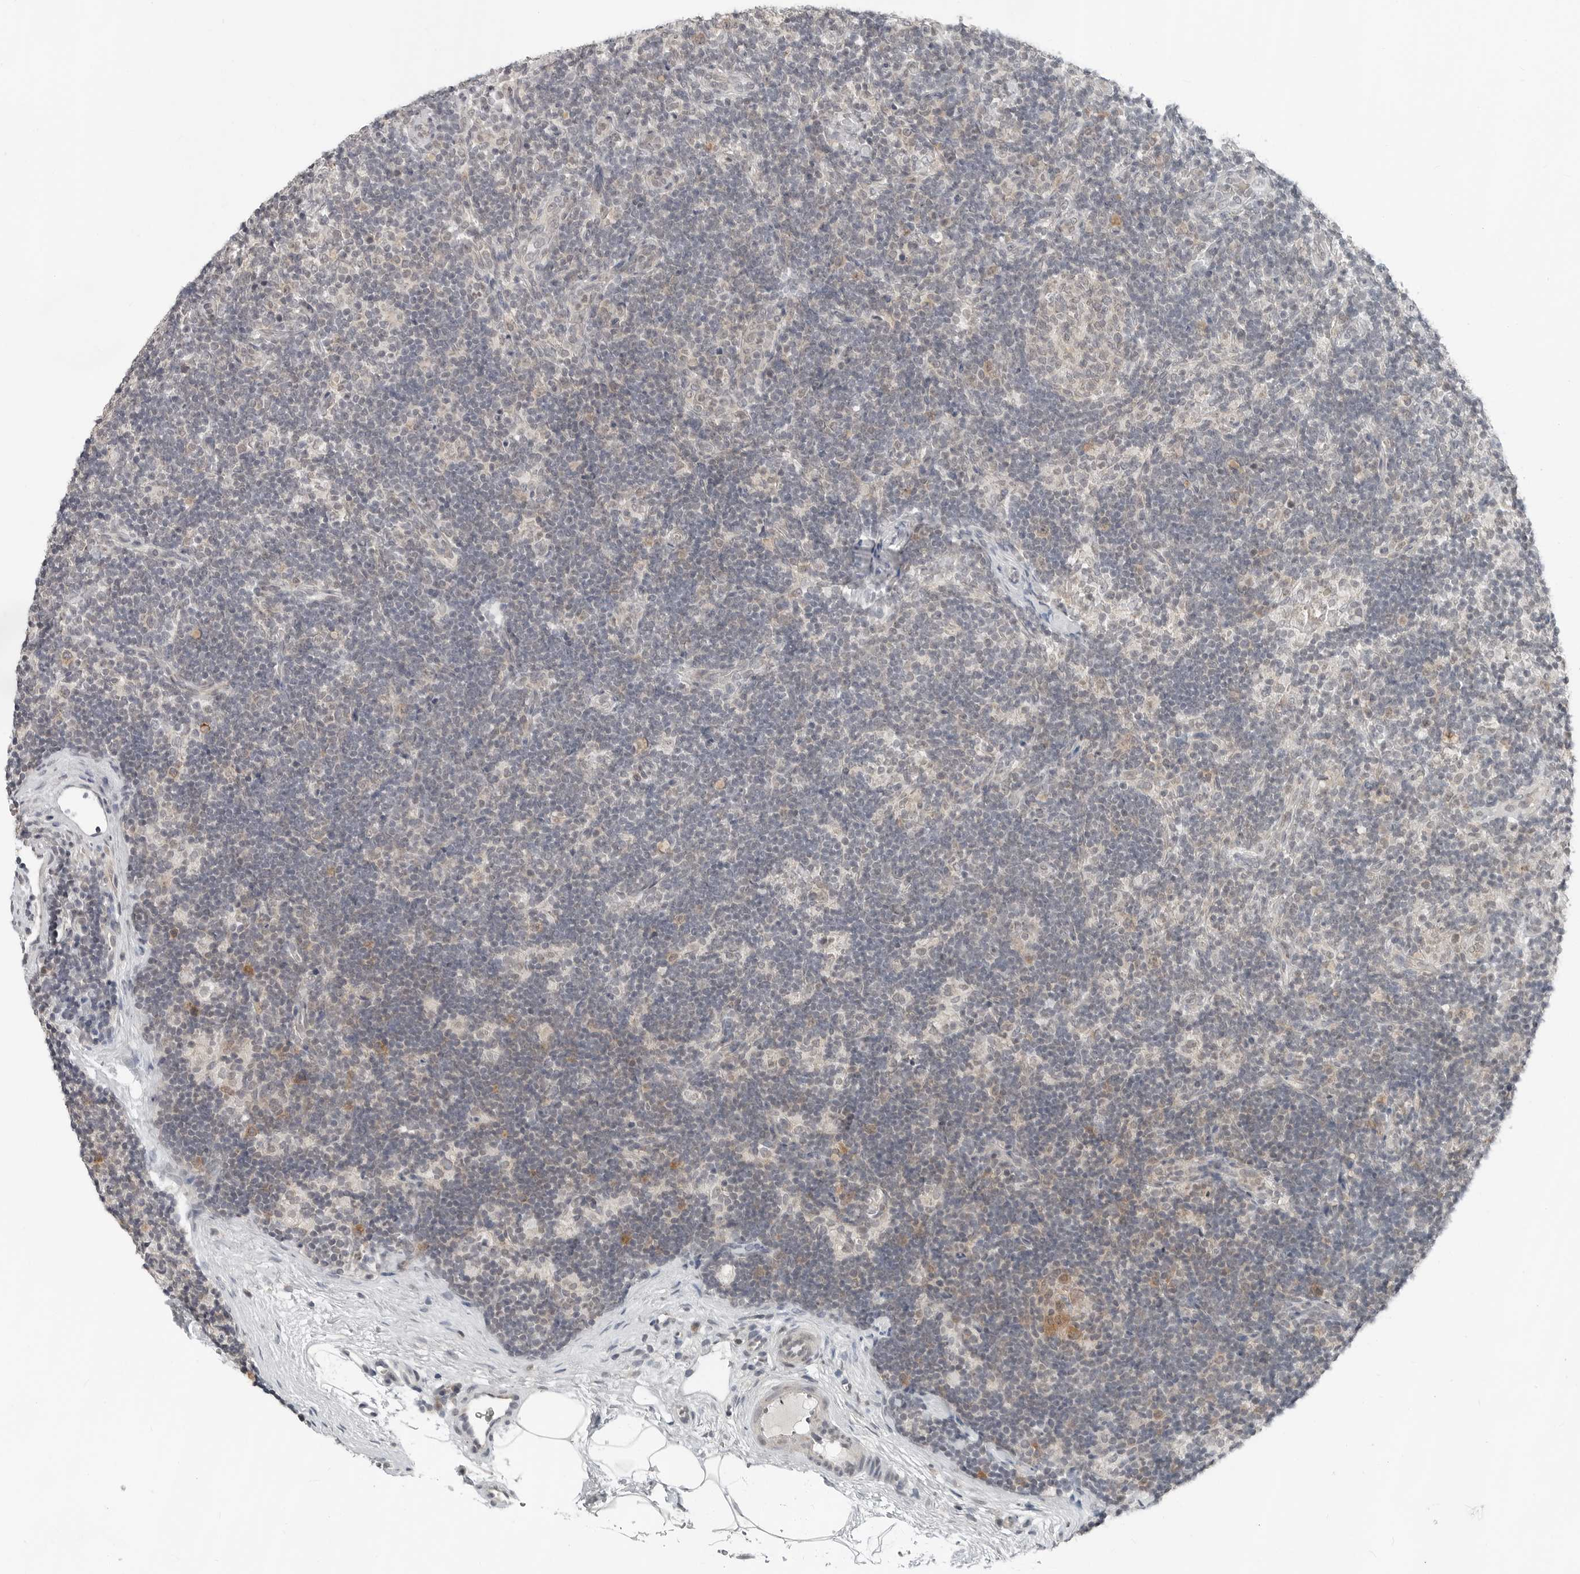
{"staining": {"intensity": "negative", "quantity": "none", "location": "none"}, "tissue": "lymph node", "cell_type": "Germinal center cells", "image_type": "normal", "snomed": [{"axis": "morphology", "description": "Normal tissue, NOS"}, {"axis": "topography", "description": "Lymph node"}], "caption": "IHC of benign lymph node demonstrates no expression in germinal center cells.", "gene": "FCRLB", "patient": {"sex": "female", "age": 22}}